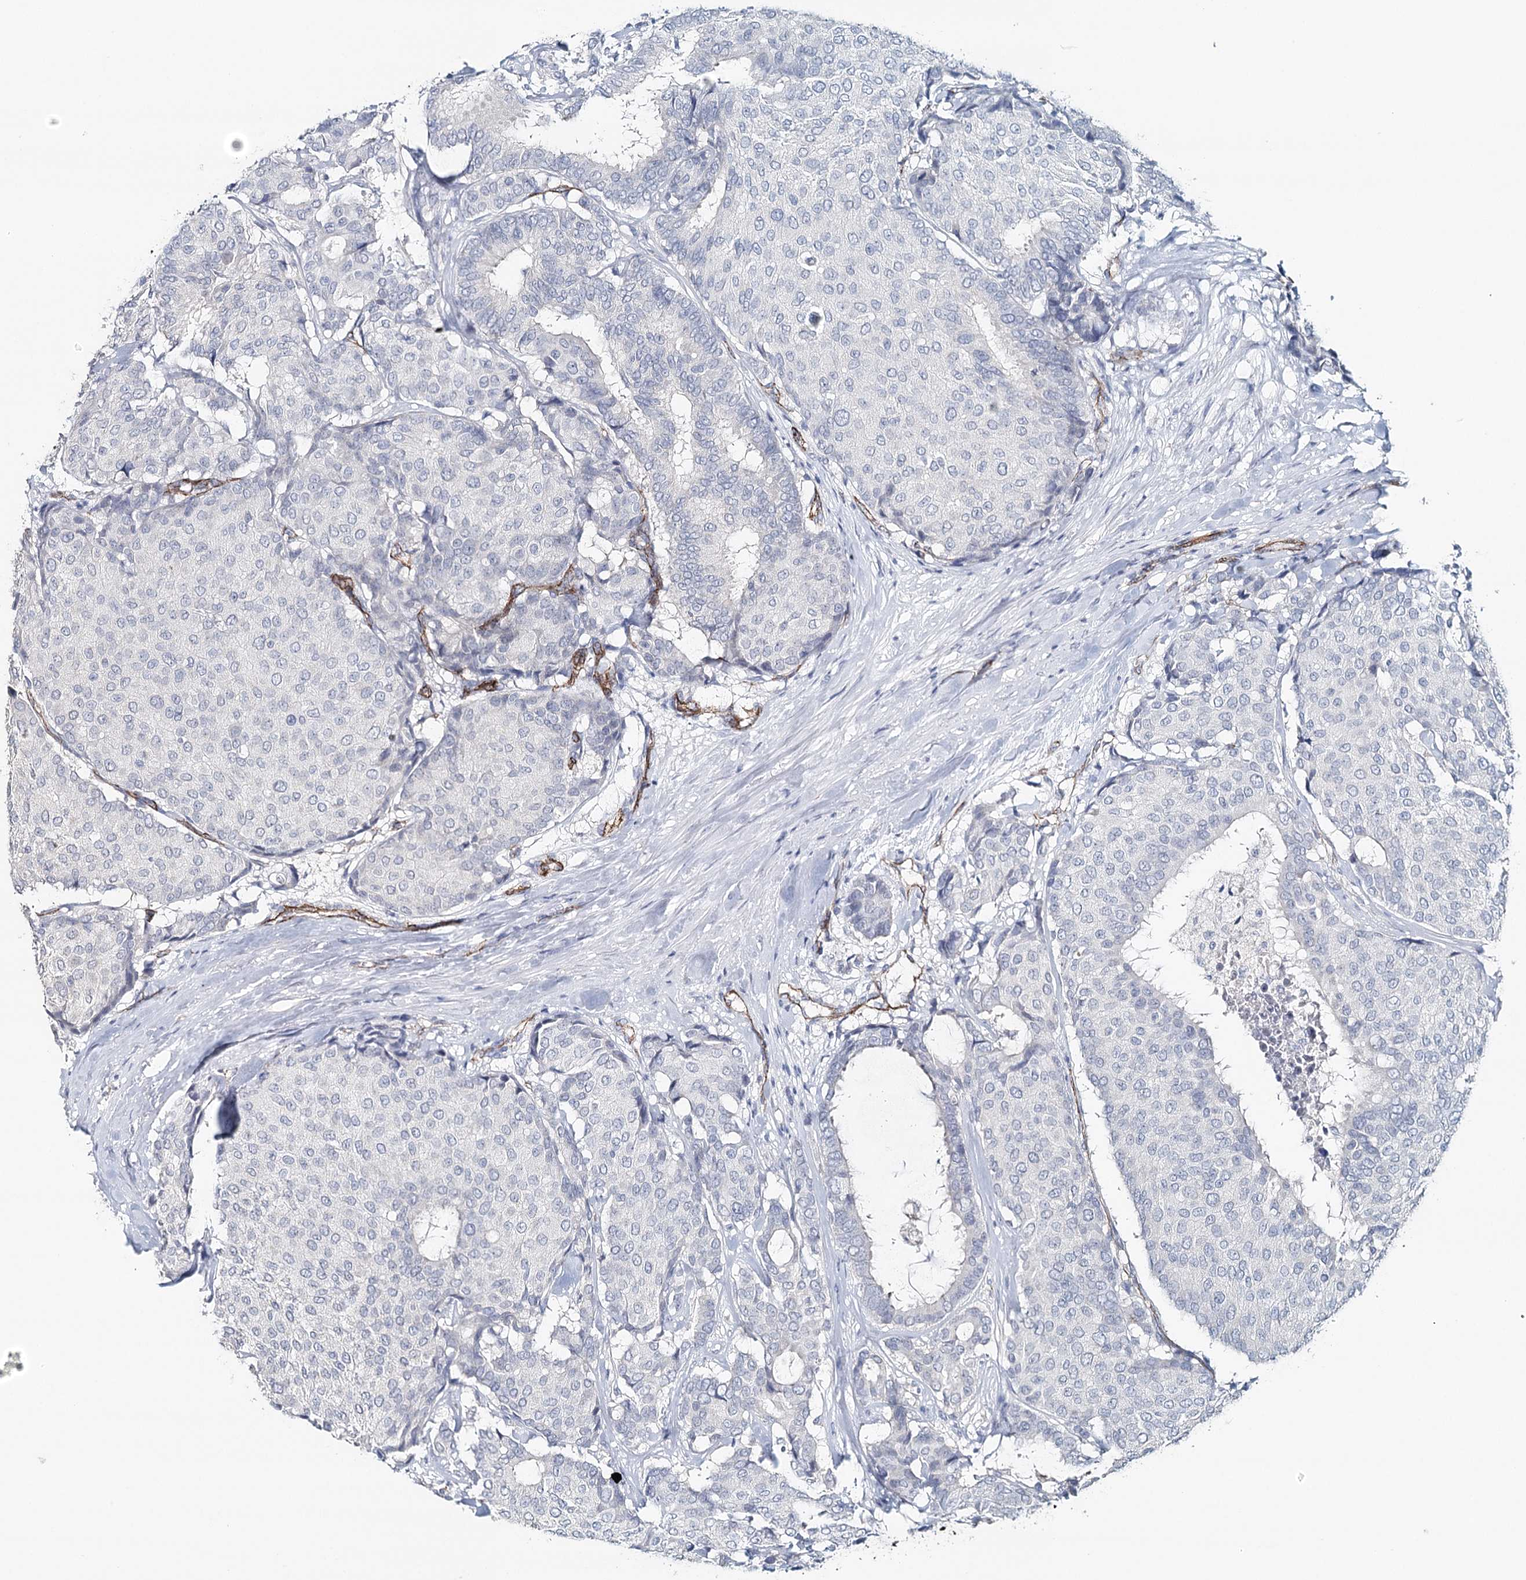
{"staining": {"intensity": "negative", "quantity": "none", "location": "none"}, "tissue": "breast cancer", "cell_type": "Tumor cells", "image_type": "cancer", "snomed": [{"axis": "morphology", "description": "Duct carcinoma"}, {"axis": "topography", "description": "Breast"}], "caption": "This histopathology image is of breast cancer (intraductal carcinoma) stained with immunohistochemistry to label a protein in brown with the nuclei are counter-stained blue. There is no staining in tumor cells.", "gene": "SYNPO", "patient": {"sex": "female", "age": 75}}